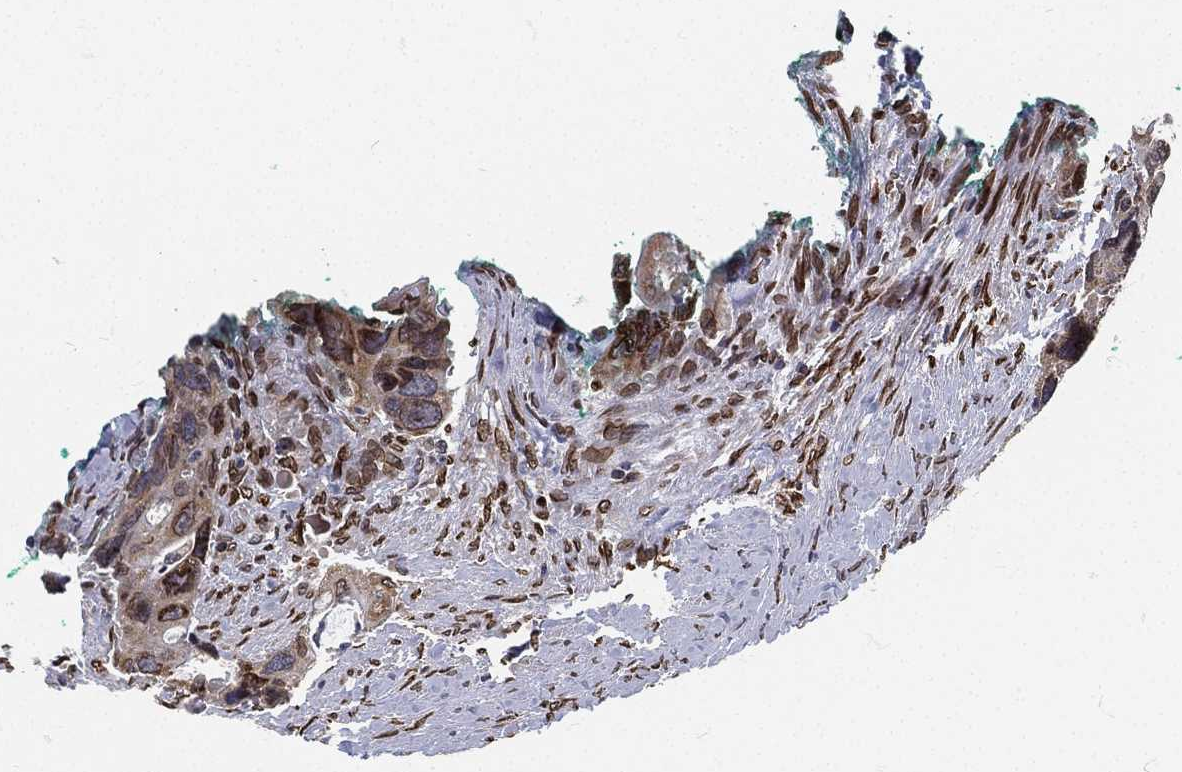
{"staining": {"intensity": "strong", "quantity": "25%-75%", "location": "cytoplasmic/membranous,nuclear"}, "tissue": "colorectal cancer", "cell_type": "Tumor cells", "image_type": "cancer", "snomed": [{"axis": "morphology", "description": "Adenocarcinoma, NOS"}, {"axis": "topography", "description": "Rectum"}], "caption": "A high-resolution histopathology image shows IHC staining of adenocarcinoma (colorectal), which displays strong cytoplasmic/membranous and nuclear staining in about 25%-75% of tumor cells.", "gene": "PALB2", "patient": {"sex": "male", "age": 62}}